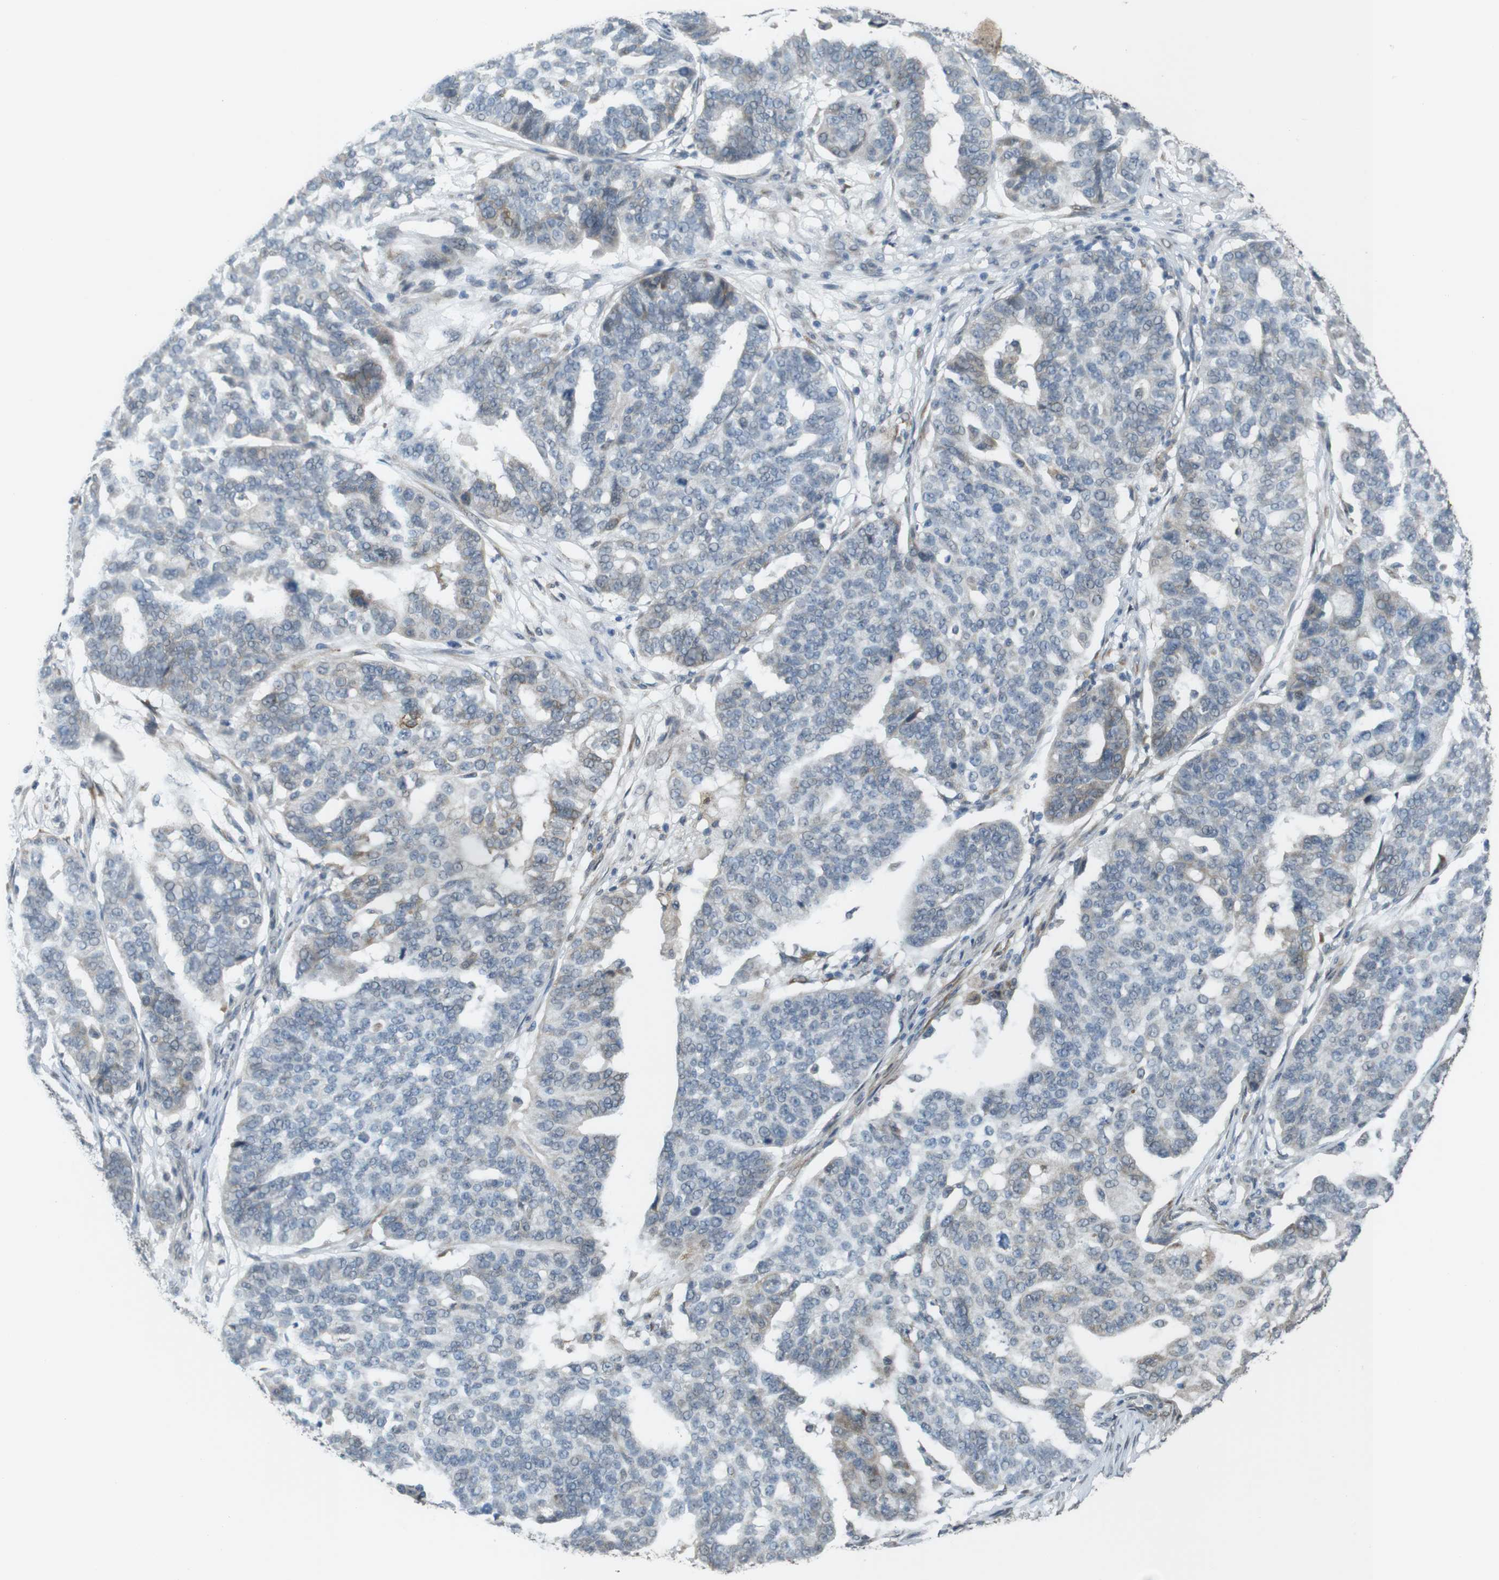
{"staining": {"intensity": "weak", "quantity": "<25%", "location": "cytoplasmic/membranous"}, "tissue": "ovarian cancer", "cell_type": "Tumor cells", "image_type": "cancer", "snomed": [{"axis": "morphology", "description": "Cystadenocarcinoma, serous, NOS"}, {"axis": "topography", "description": "Ovary"}], "caption": "Human ovarian cancer (serous cystadenocarcinoma) stained for a protein using immunohistochemistry (IHC) reveals no positivity in tumor cells.", "gene": "FZD10", "patient": {"sex": "female", "age": 59}}